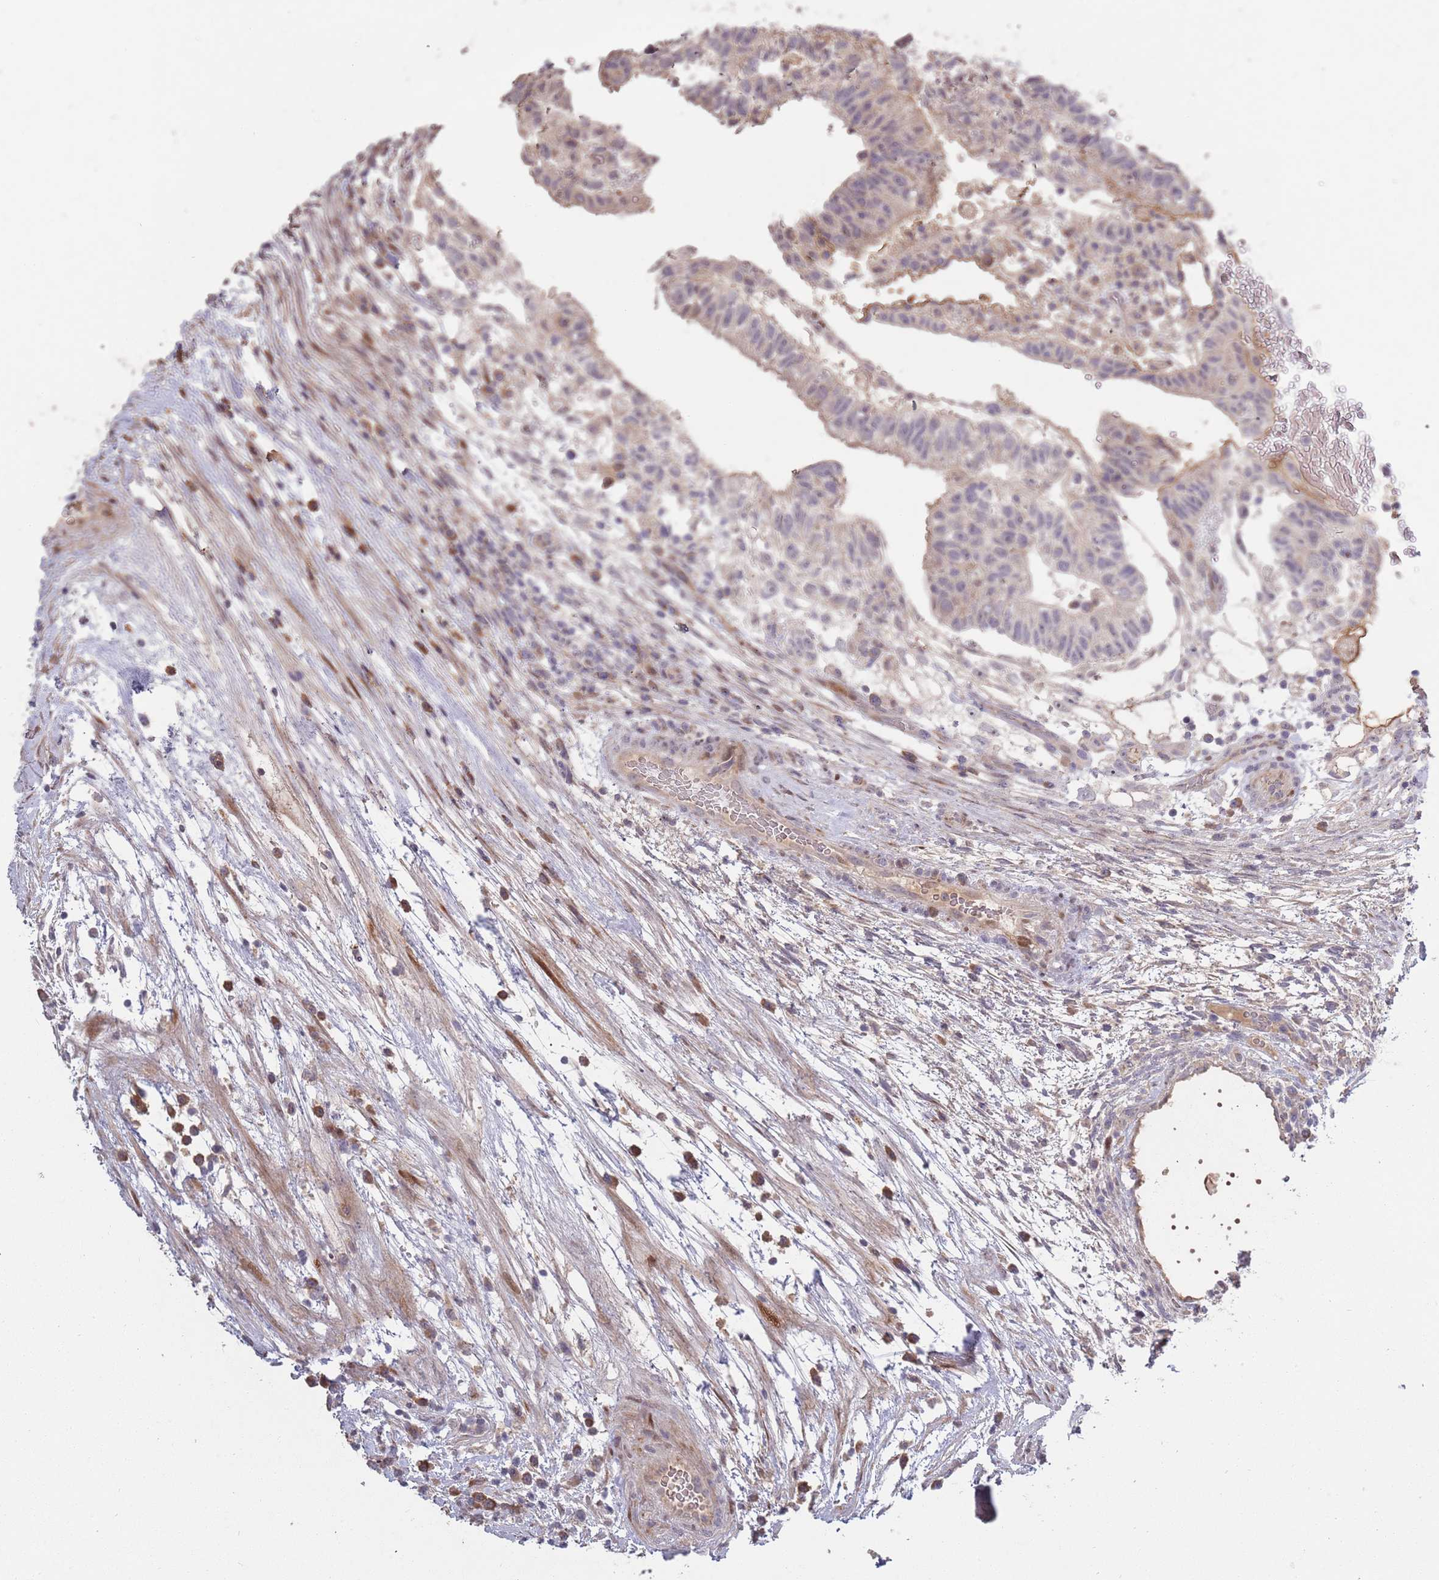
{"staining": {"intensity": "weak", "quantity": "25%-75%", "location": "cytoplasmic/membranous,nuclear"}, "tissue": "testis cancer", "cell_type": "Tumor cells", "image_type": "cancer", "snomed": [{"axis": "morphology", "description": "Normal tissue, NOS"}, {"axis": "morphology", "description": "Carcinoma, Embryonal, NOS"}, {"axis": "topography", "description": "Testis"}], "caption": "Protein staining of embryonal carcinoma (testis) tissue reveals weak cytoplasmic/membranous and nuclear staining in approximately 25%-75% of tumor cells. The staining was performed using DAB to visualize the protein expression in brown, while the nuclei were stained in blue with hematoxylin (Magnification: 20x).", "gene": "SYNDIG1L", "patient": {"sex": "male", "age": 32}}